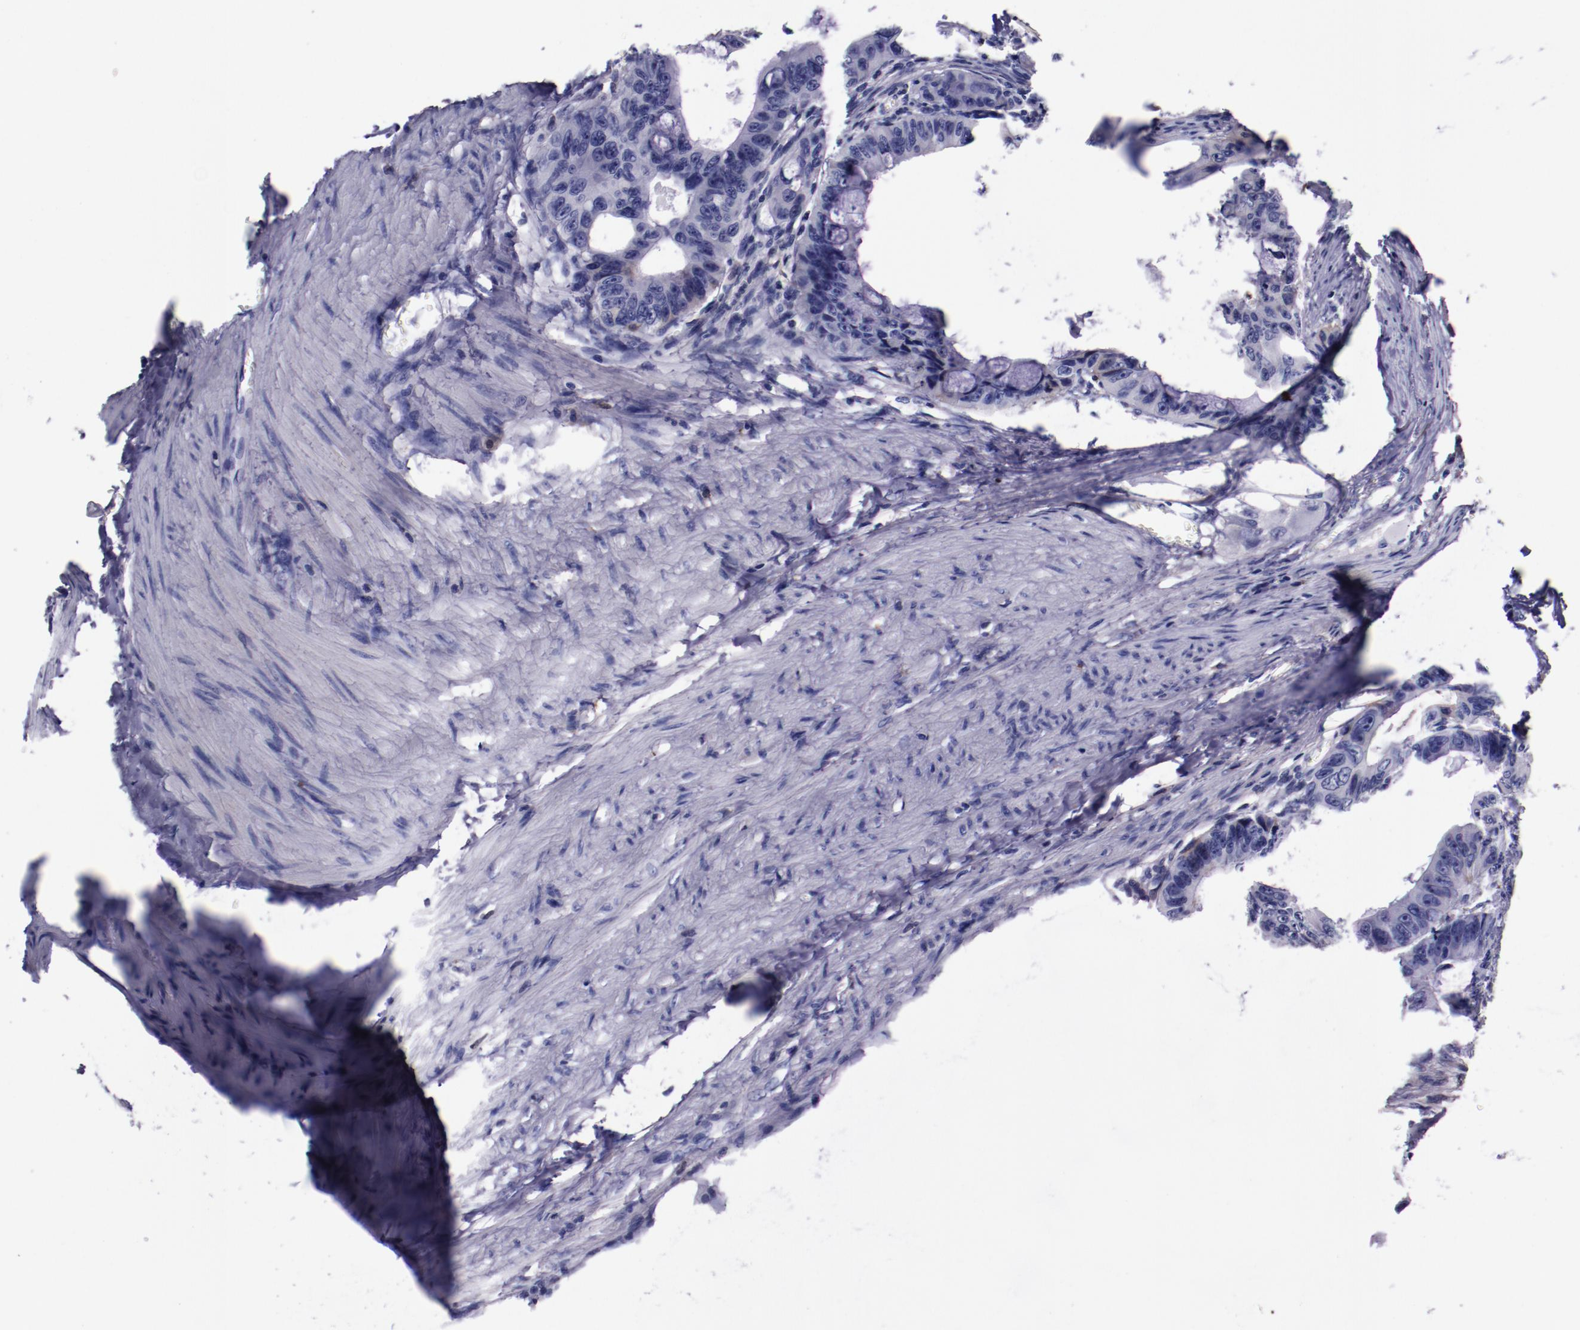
{"staining": {"intensity": "negative", "quantity": "none", "location": "none"}, "tissue": "colorectal cancer", "cell_type": "Tumor cells", "image_type": "cancer", "snomed": [{"axis": "morphology", "description": "Adenocarcinoma, NOS"}, {"axis": "topography", "description": "Colon"}], "caption": "IHC of human colorectal cancer displays no expression in tumor cells.", "gene": "APOH", "patient": {"sex": "female", "age": 55}}